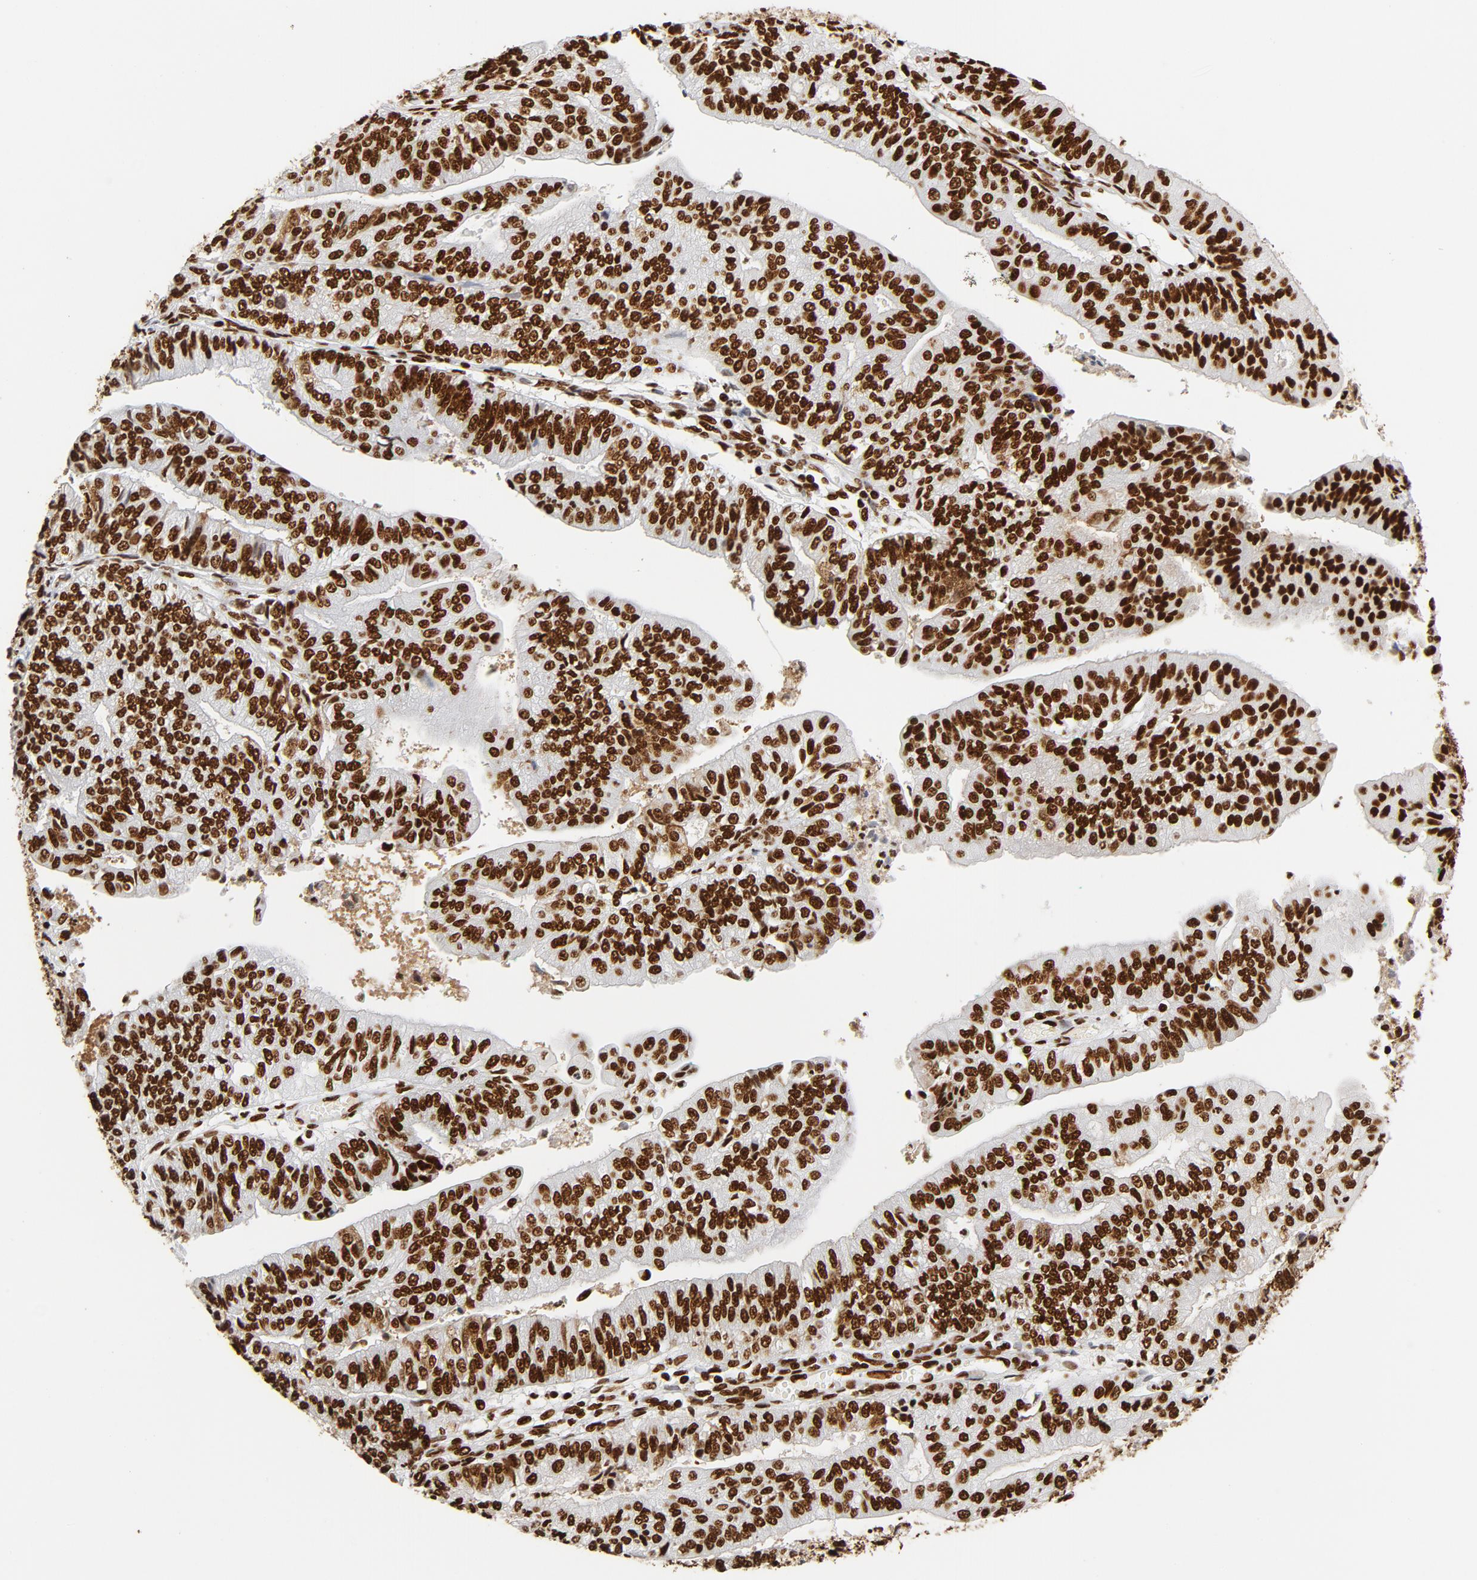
{"staining": {"intensity": "strong", "quantity": ">75%", "location": "nuclear"}, "tissue": "endometrial cancer", "cell_type": "Tumor cells", "image_type": "cancer", "snomed": [{"axis": "morphology", "description": "Adenocarcinoma, NOS"}, {"axis": "topography", "description": "Endometrium"}], "caption": "Protein staining demonstrates strong nuclear positivity in approximately >75% of tumor cells in endometrial cancer.", "gene": "XRCC6", "patient": {"sex": "female", "age": 59}}